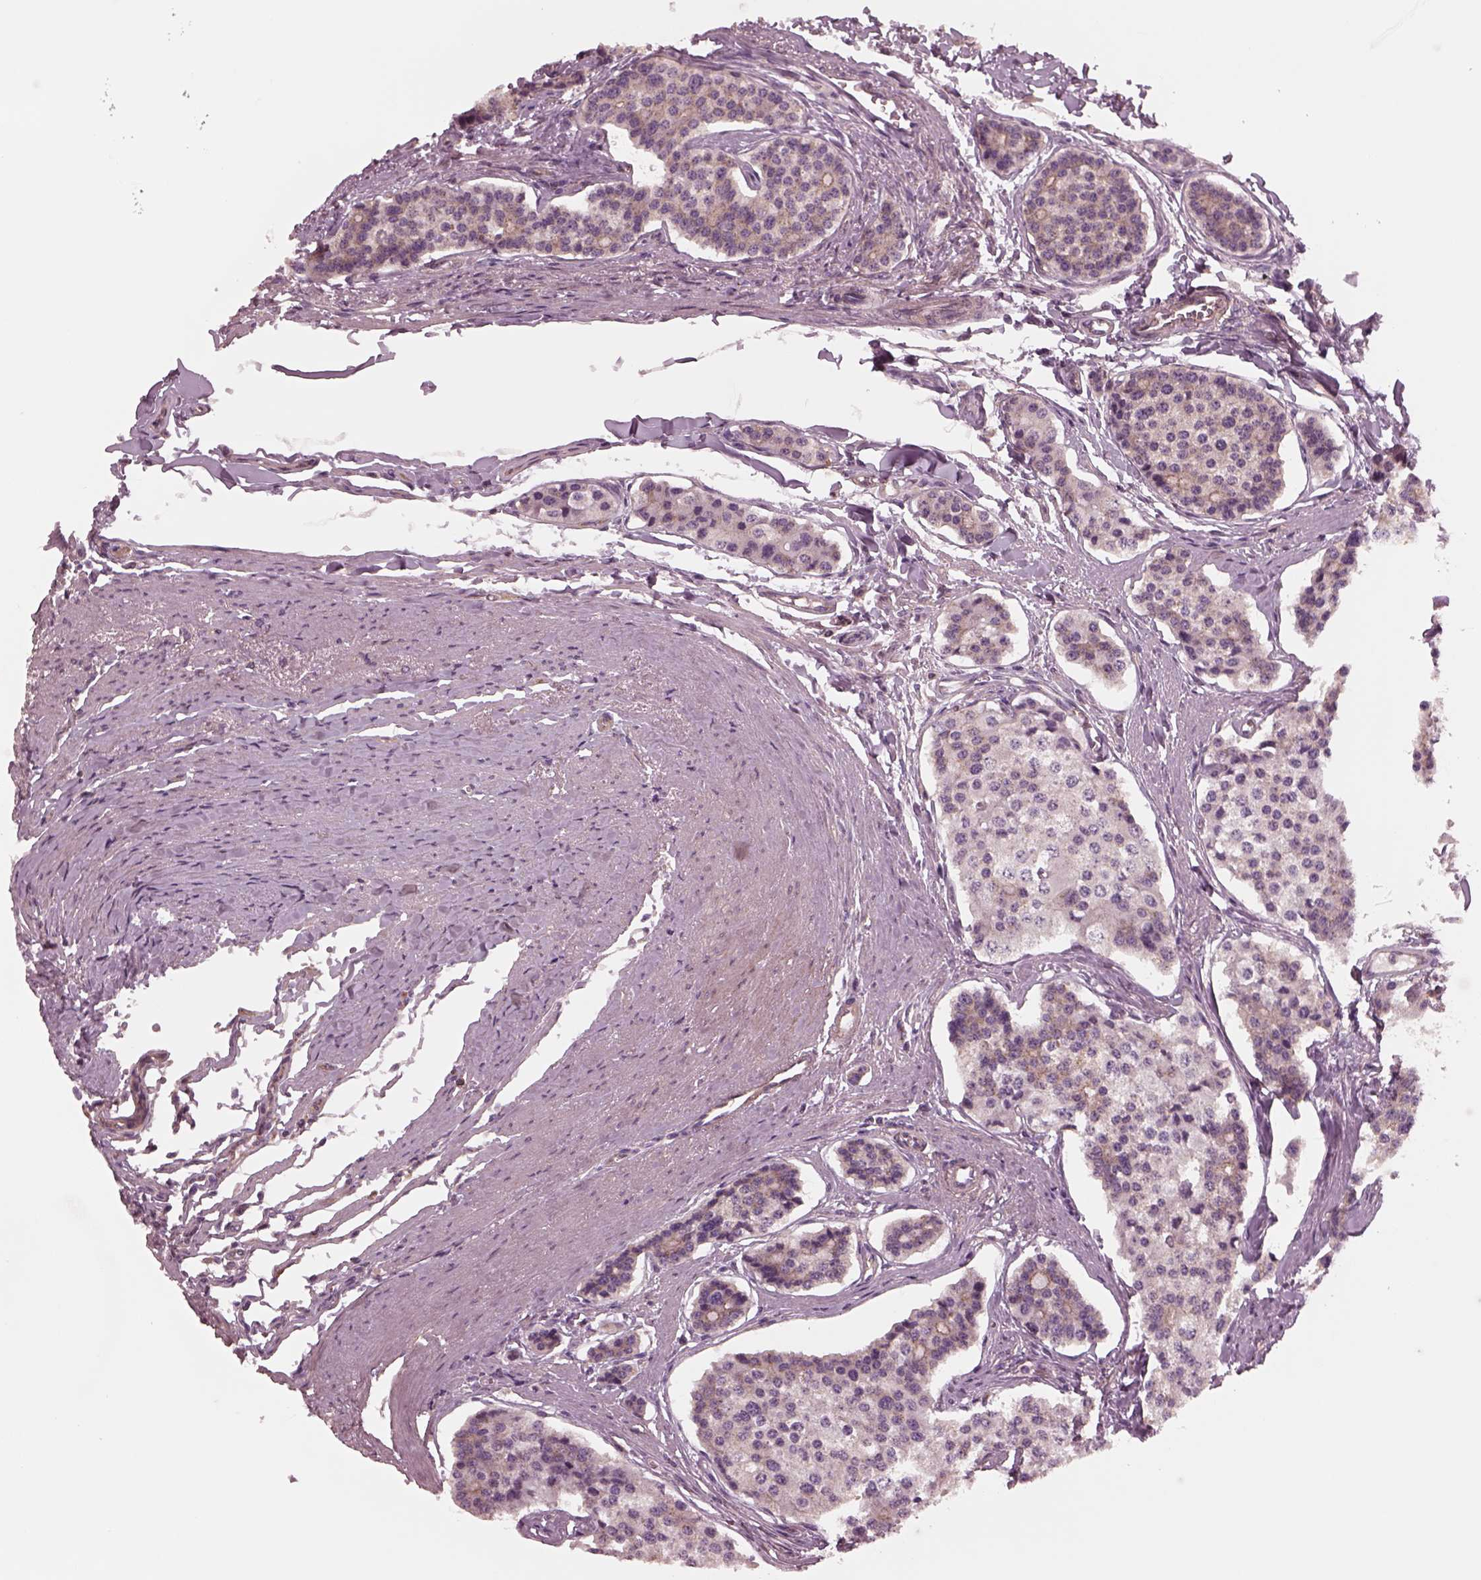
{"staining": {"intensity": "weak", "quantity": "<25%", "location": "cytoplasmic/membranous"}, "tissue": "carcinoid", "cell_type": "Tumor cells", "image_type": "cancer", "snomed": [{"axis": "morphology", "description": "Carcinoid, malignant, NOS"}, {"axis": "topography", "description": "Small intestine"}], "caption": "Immunohistochemistry histopathology image of human malignant carcinoid stained for a protein (brown), which shows no expression in tumor cells.", "gene": "TUBG1", "patient": {"sex": "female", "age": 65}}